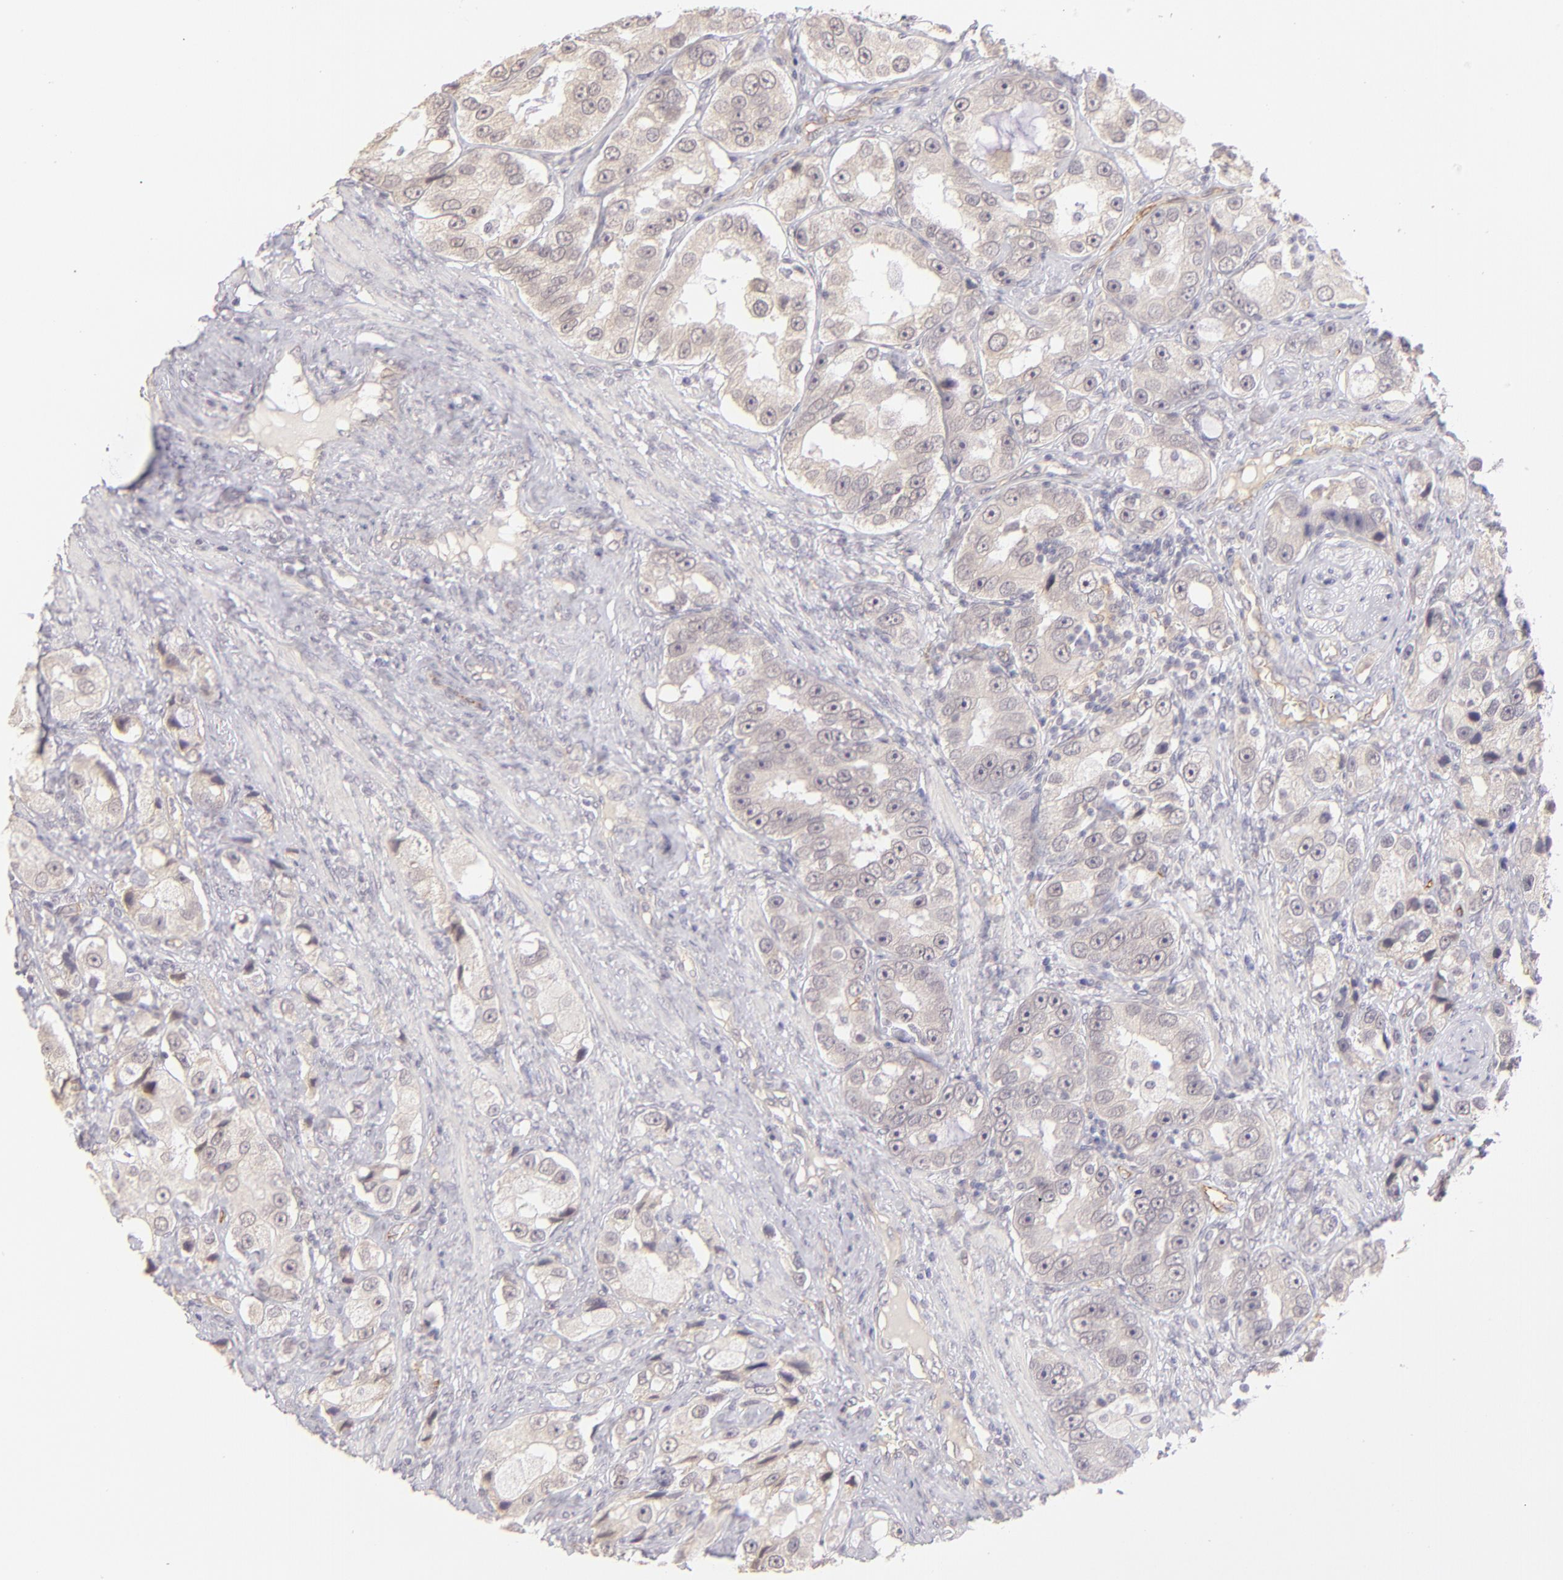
{"staining": {"intensity": "weak", "quantity": "<25%", "location": "cytoplasmic/membranous"}, "tissue": "prostate cancer", "cell_type": "Tumor cells", "image_type": "cancer", "snomed": [{"axis": "morphology", "description": "Adenocarcinoma, High grade"}, {"axis": "topography", "description": "Prostate"}], "caption": "Immunohistochemical staining of prostate cancer (high-grade adenocarcinoma) shows no significant expression in tumor cells. (IHC, brightfield microscopy, high magnification).", "gene": "THBD", "patient": {"sex": "male", "age": 63}}